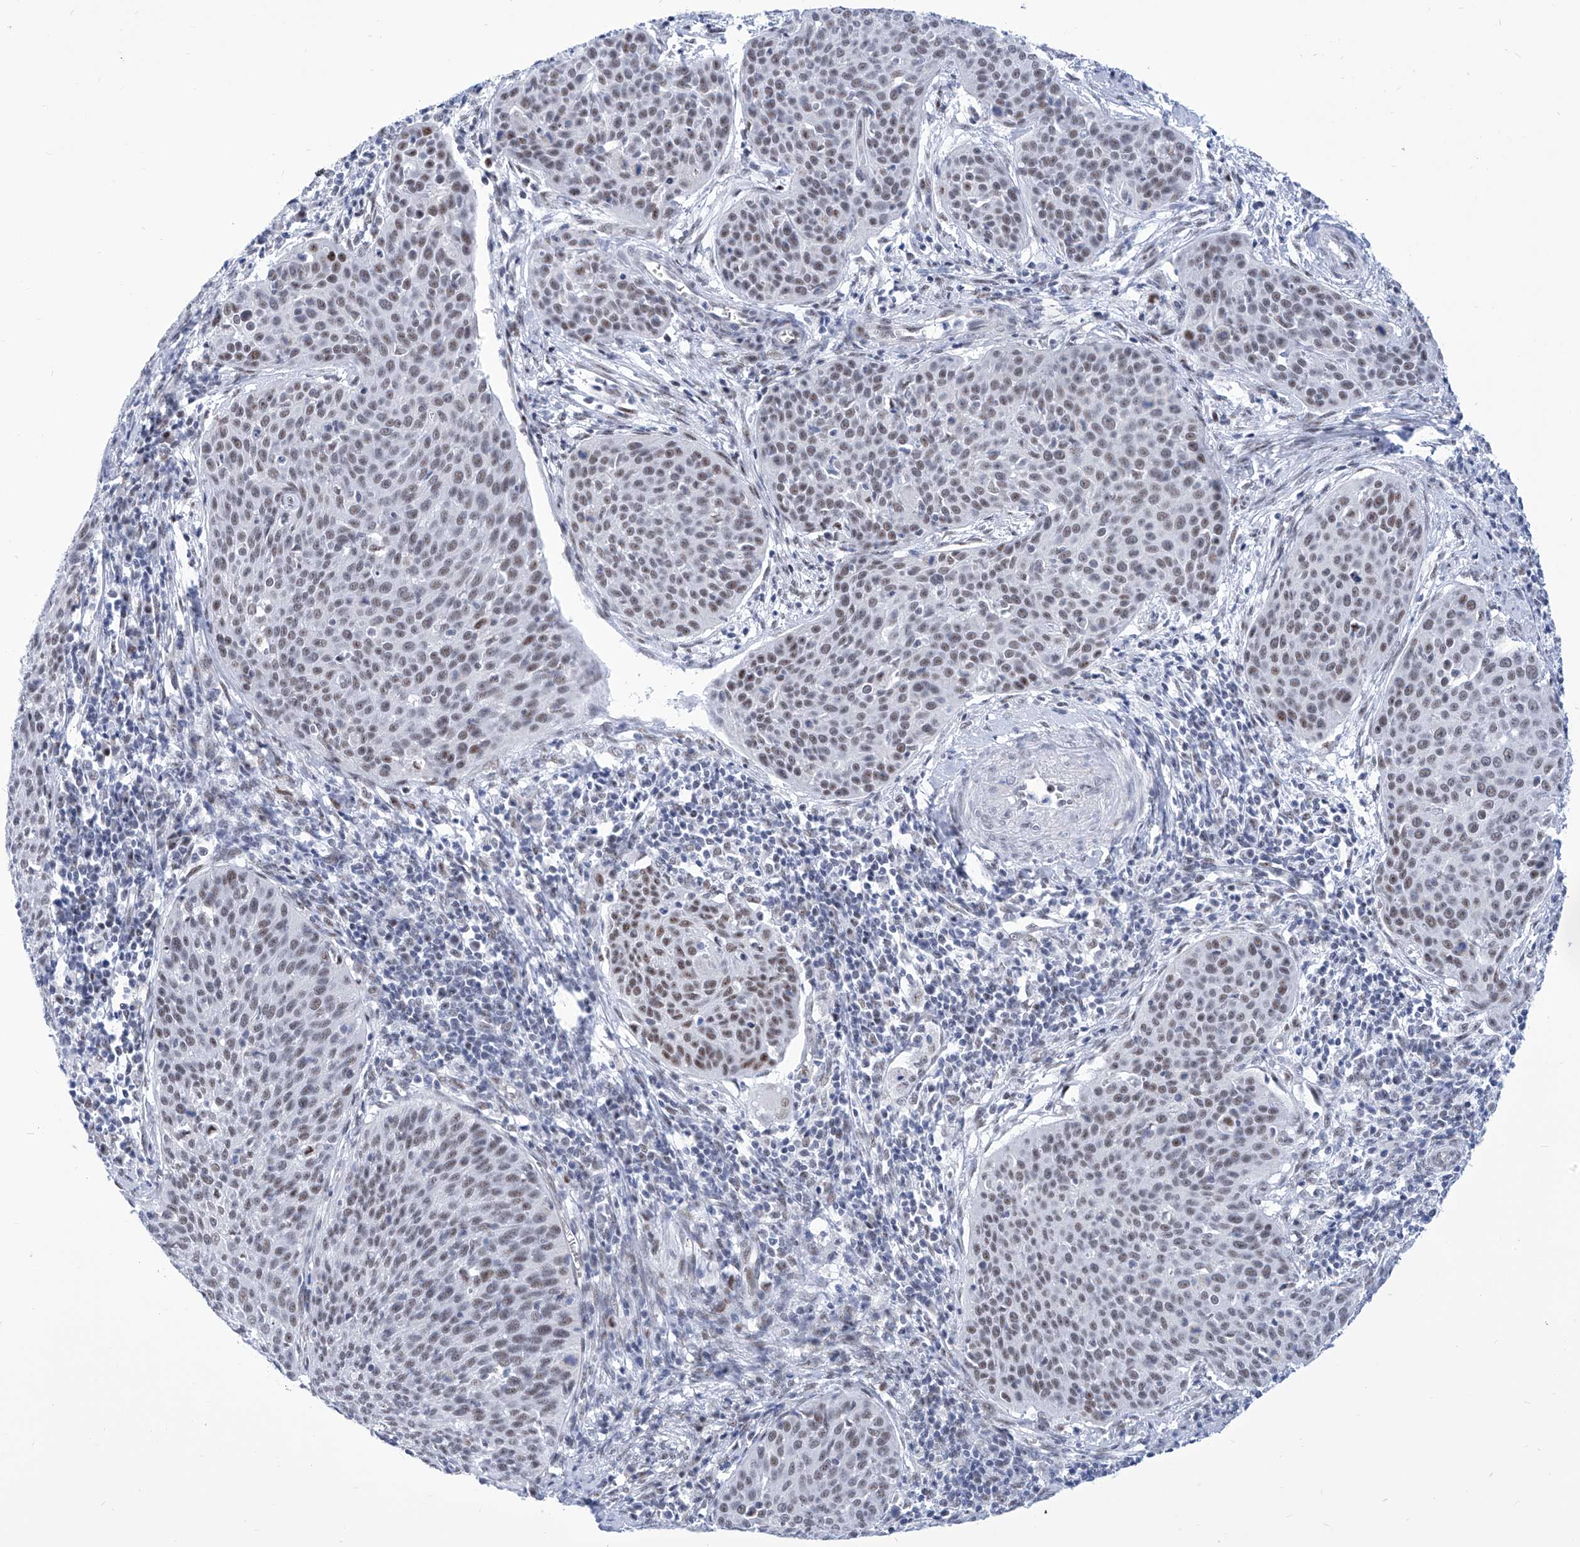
{"staining": {"intensity": "moderate", "quantity": ">75%", "location": "nuclear"}, "tissue": "cervical cancer", "cell_type": "Tumor cells", "image_type": "cancer", "snomed": [{"axis": "morphology", "description": "Squamous cell carcinoma, NOS"}, {"axis": "topography", "description": "Cervix"}], "caption": "Tumor cells demonstrate medium levels of moderate nuclear expression in about >75% of cells in cervical cancer (squamous cell carcinoma). (DAB (3,3'-diaminobenzidine) IHC, brown staining for protein, blue staining for nuclei).", "gene": "SART1", "patient": {"sex": "female", "age": 38}}